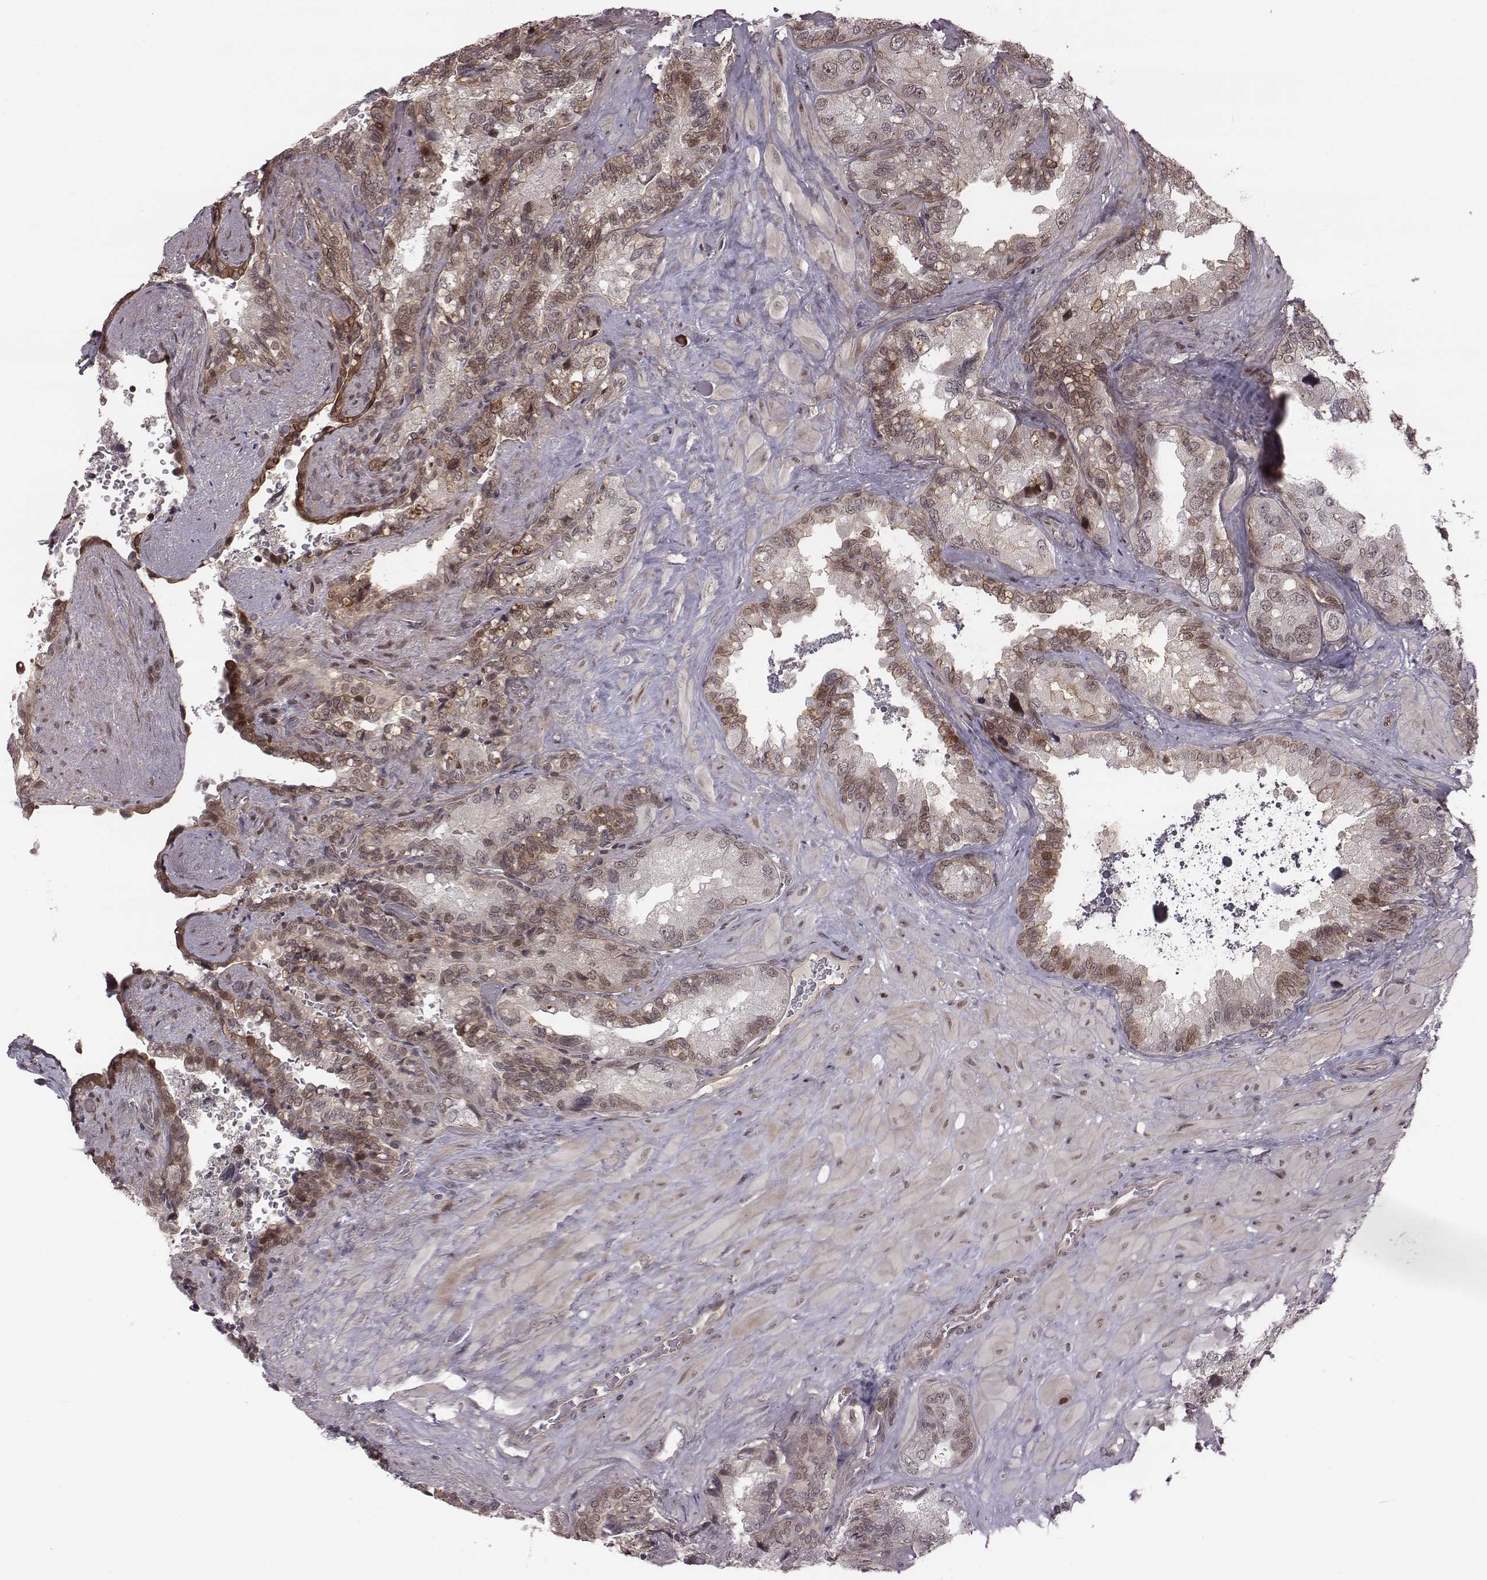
{"staining": {"intensity": "moderate", "quantity": "<25%", "location": "cytoplasmic/membranous,nuclear"}, "tissue": "seminal vesicle", "cell_type": "Glandular cells", "image_type": "normal", "snomed": [{"axis": "morphology", "description": "Normal tissue, NOS"}, {"axis": "topography", "description": "Seminal veicle"}], "caption": "Seminal vesicle stained with immunohistochemistry displays moderate cytoplasmic/membranous,nuclear staining in approximately <25% of glandular cells. (DAB (3,3'-diaminobenzidine) IHC with brightfield microscopy, high magnification).", "gene": "RPL3", "patient": {"sex": "male", "age": 69}}